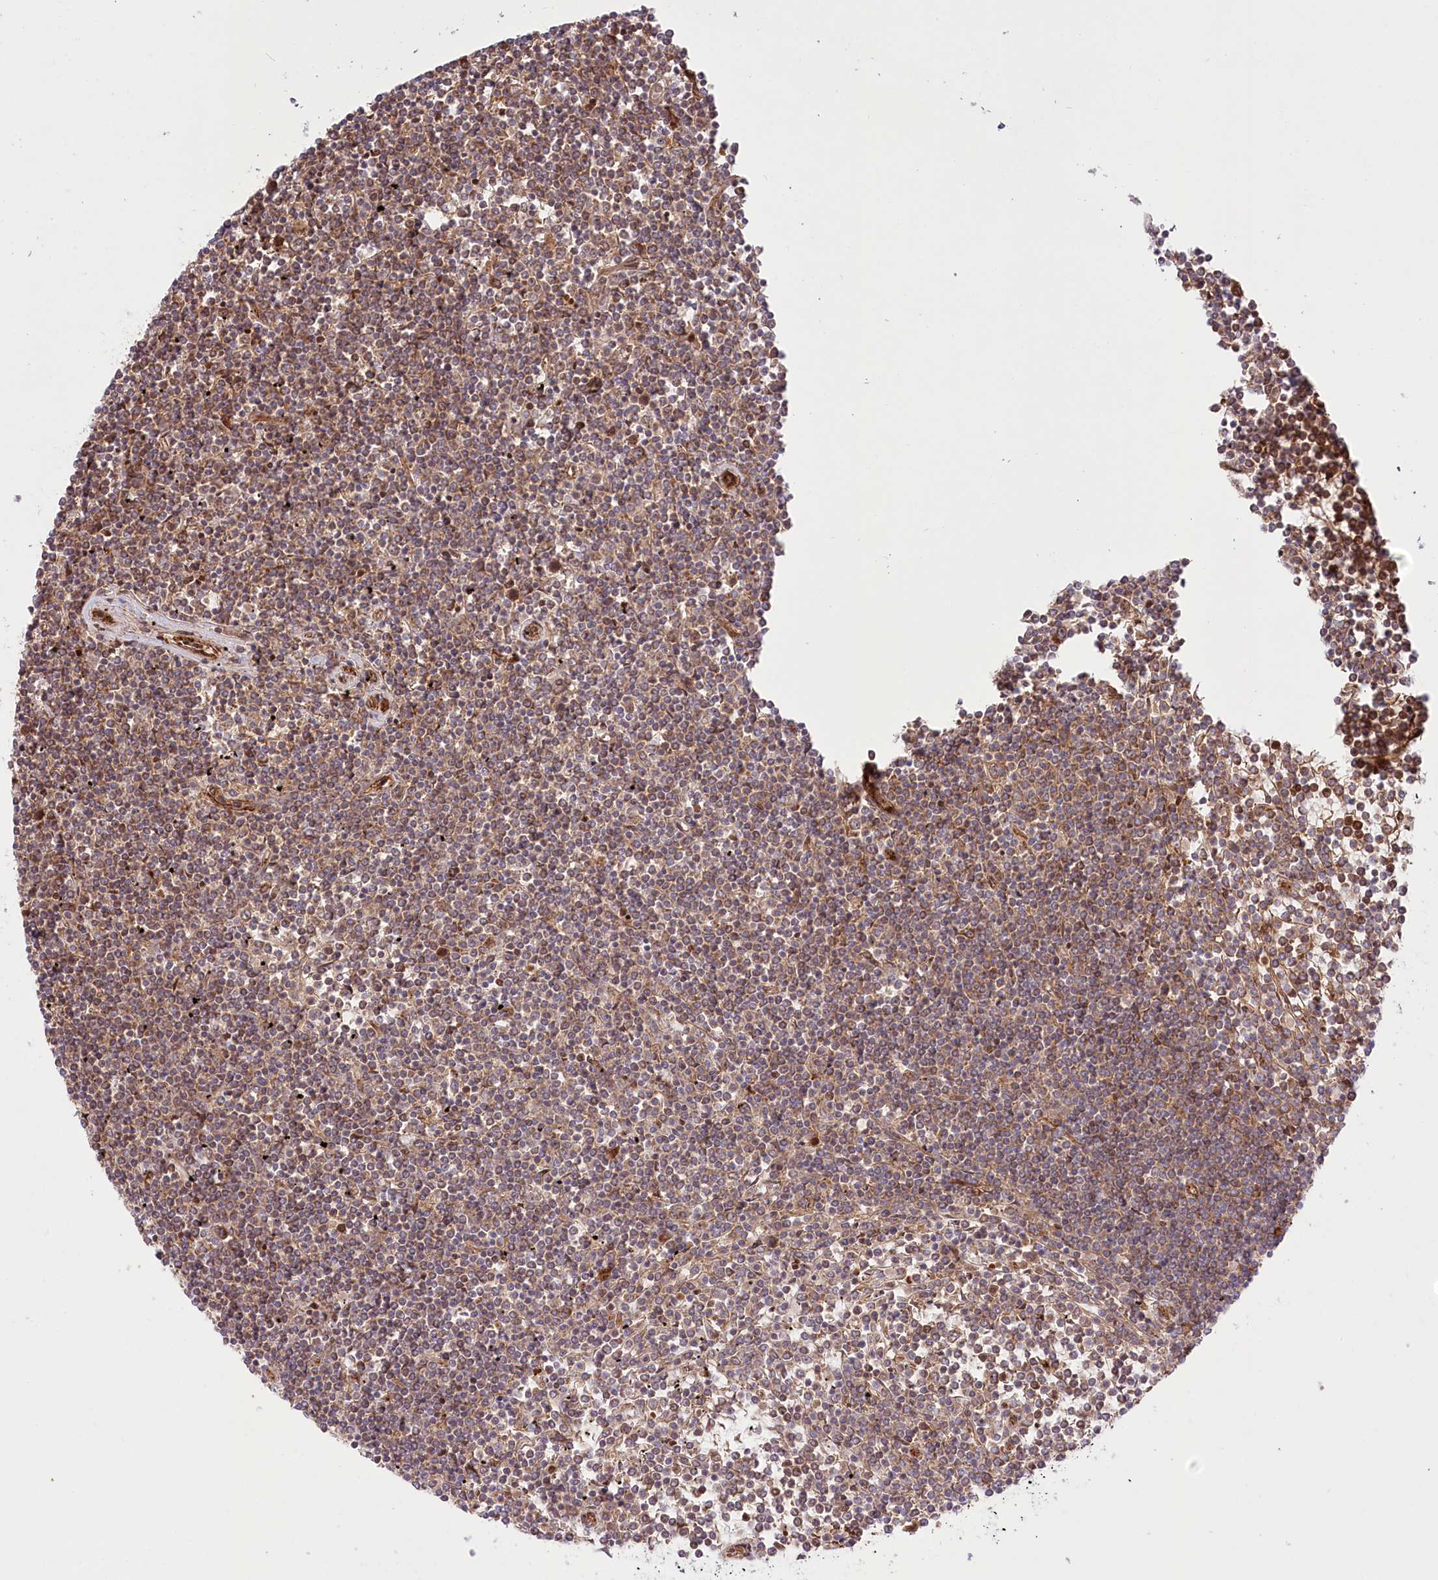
{"staining": {"intensity": "moderate", "quantity": ">75%", "location": "cytoplasmic/membranous,nuclear"}, "tissue": "lymphoma", "cell_type": "Tumor cells", "image_type": "cancer", "snomed": [{"axis": "morphology", "description": "Malignant lymphoma, non-Hodgkin's type, Low grade"}, {"axis": "topography", "description": "Spleen"}], "caption": "Lymphoma was stained to show a protein in brown. There is medium levels of moderate cytoplasmic/membranous and nuclear staining in about >75% of tumor cells.", "gene": "COMMD3", "patient": {"sex": "female", "age": 19}}